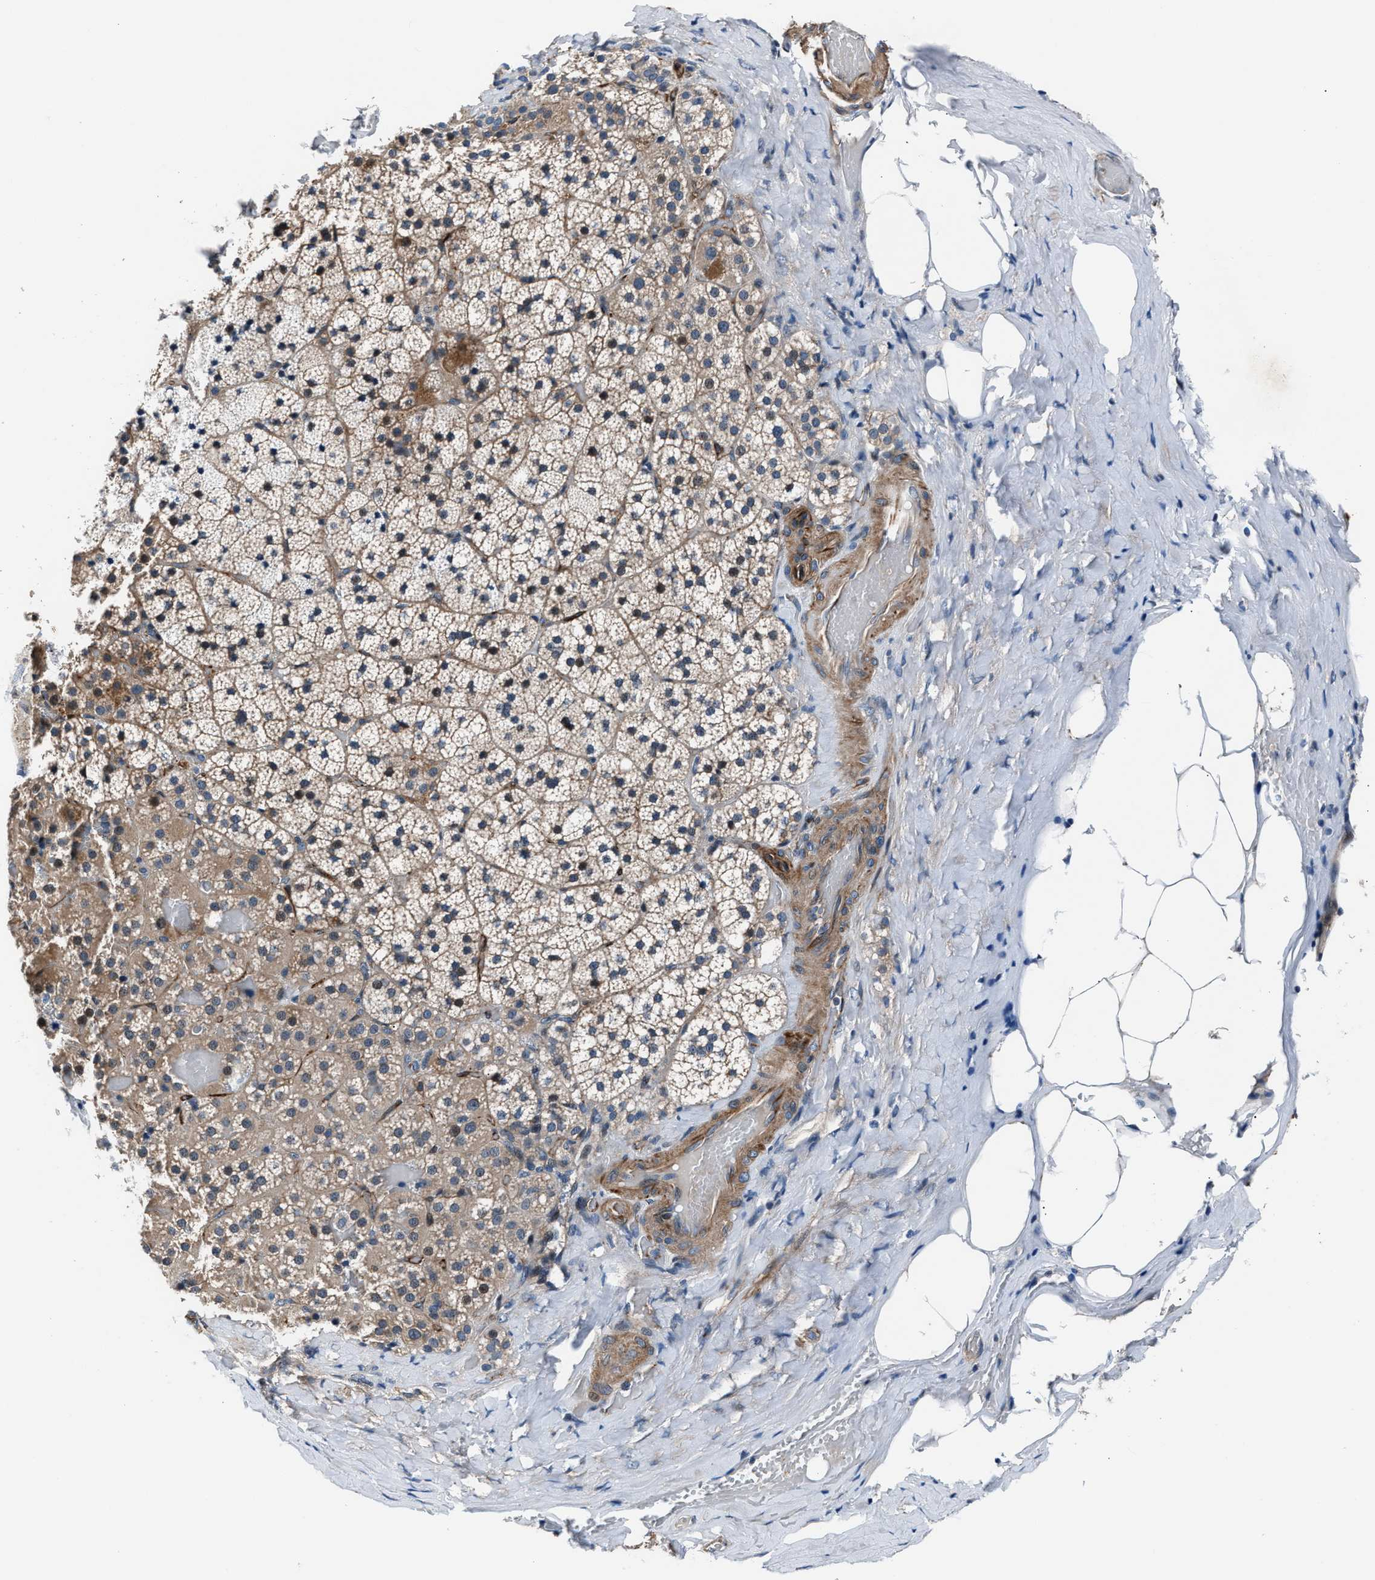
{"staining": {"intensity": "weak", "quantity": ">75%", "location": "cytoplasmic/membranous"}, "tissue": "adrenal gland", "cell_type": "Glandular cells", "image_type": "normal", "snomed": [{"axis": "morphology", "description": "Normal tissue, NOS"}, {"axis": "topography", "description": "Adrenal gland"}], "caption": "This micrograph shows normal adrenal gland stained with immunohistochemistry (IHC) to label a protein in brown. The cytoplasmic/membranous of glandular cells show weak positivity for the protein. Nuclei are counter-stained blue.", "gene": "MPDZ", "patient": {"sex": "female", "age": 59}}